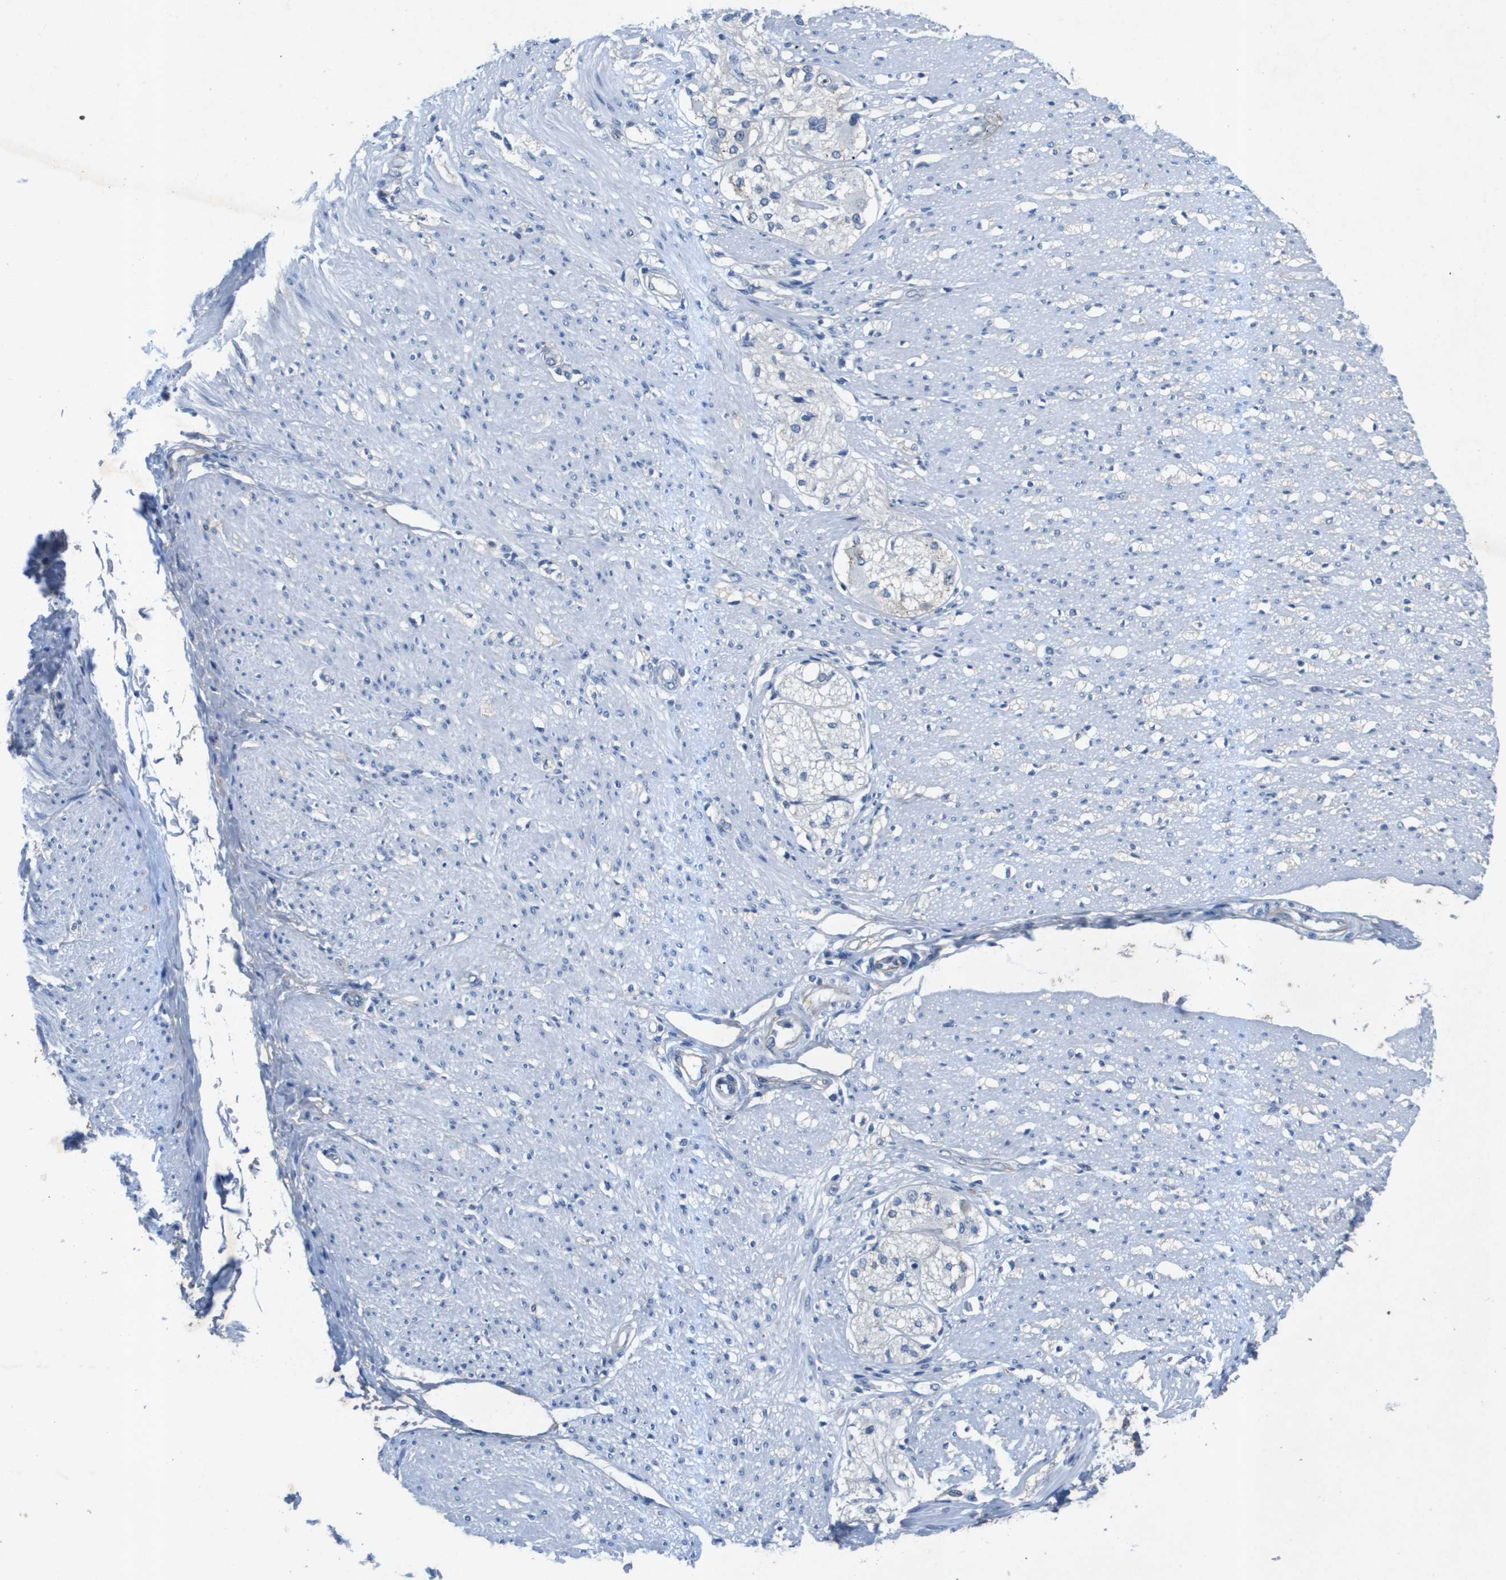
{"staining": {"intensity": "negative", "quantity": "none", "location": "none"}, "tissue": "adipose tissue", "cell_type": "Adipocytes", "image_type": "normal", "snomed": [{"axis": "morphology", "description": "Normal tissue, NOS"}, {"axis": "morphology", "description": "Adenocarcinoma, NOS"}, {"axis": "topography", "description": "Colon"}, {"axis": "topography", "description": "Peripheral nerve tissue"}], "caption": "IHC image of benign human adipose tissue stained for a protein (brown), which displays no staining in adipocytes. The staining is performed using DAB brown chromogen with nuclei counter-stained in using hematoxylin.", "gene": "ITGA6", "patient": {"sex": "male", "age": 14}}